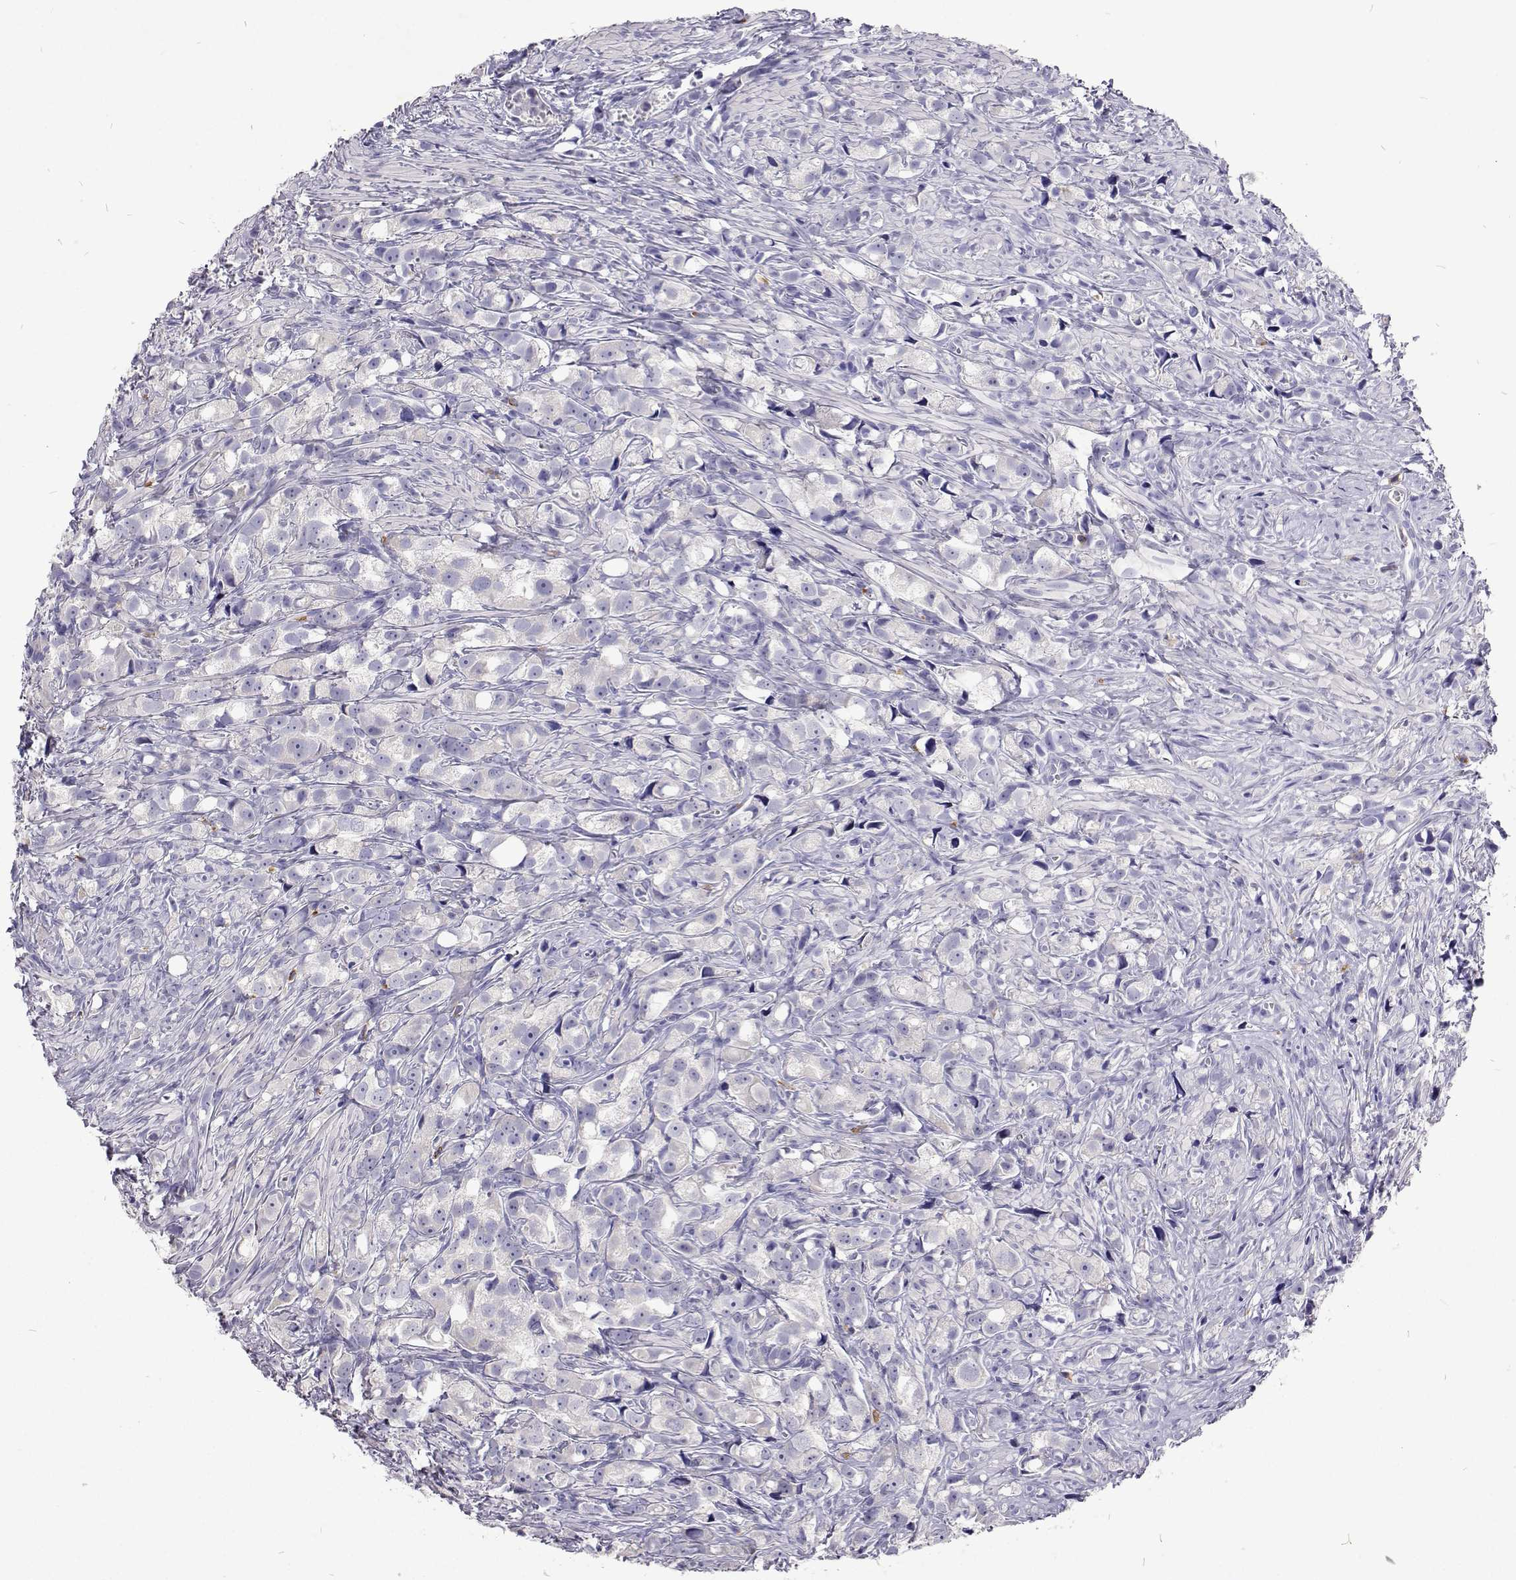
{"staining": {"intensity": "negative", "quantity": "none", "location": "none"}, "tissue": "prostate cancer", "cell_type": "Tumor cells", "image_type": "cancer", "snomed": [{"axis": "morphology", "description": "Adenocarcinoma, High grade"}, {"axis": "topography", "description": "Prostate"}], "caption": "Prostate cancer (adenocarcinoma (high-grade)) stained for a protein using immunohistochemistry (IHC) demonstrates no expression tumor cells.", "gene": "CFAP44", "patient": {"sex": "male", "age": 75}}